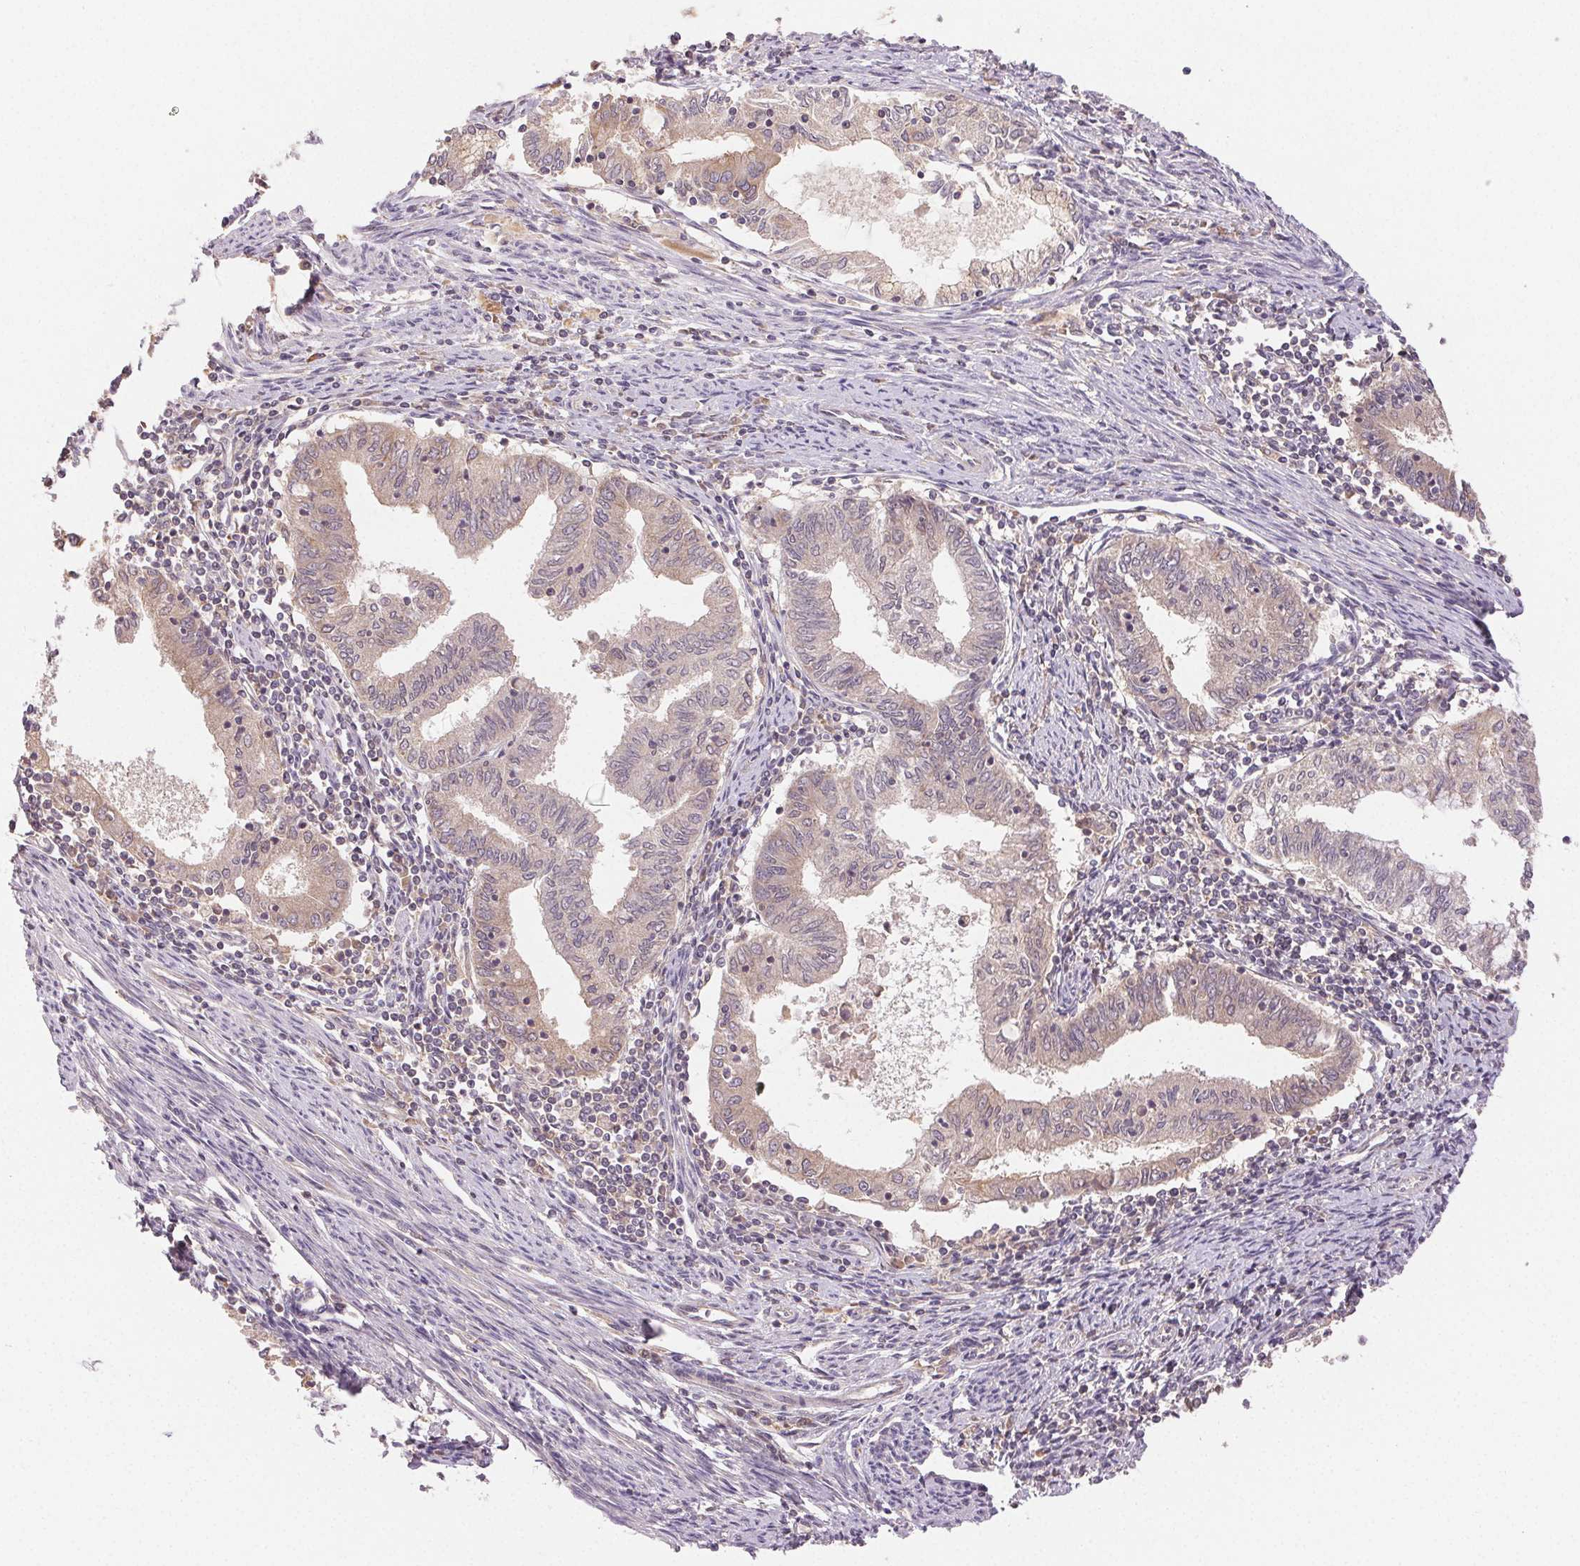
{"staining": {"intensity": "weak", "quantity": "<25%", "location": "cytoplasmic/membranous"}, "tissue": "endometrial cancer", "cell_type": "Tumor cells", "image_type": "cancer", "snomed": [{"axis": "morphology", "description": "Adenocarcinoma, NOS"}, {"axis": "topography", "description": "Endometrium"}], "caption": "Immunohistochemistry (IHC) histopathology image of endometrial cancer stained for a protein (brown), which demonstrates no positivity in tumor cells.", "gene": "MAPKAPK2", "patient": {"sex": "female", "age": 79}}